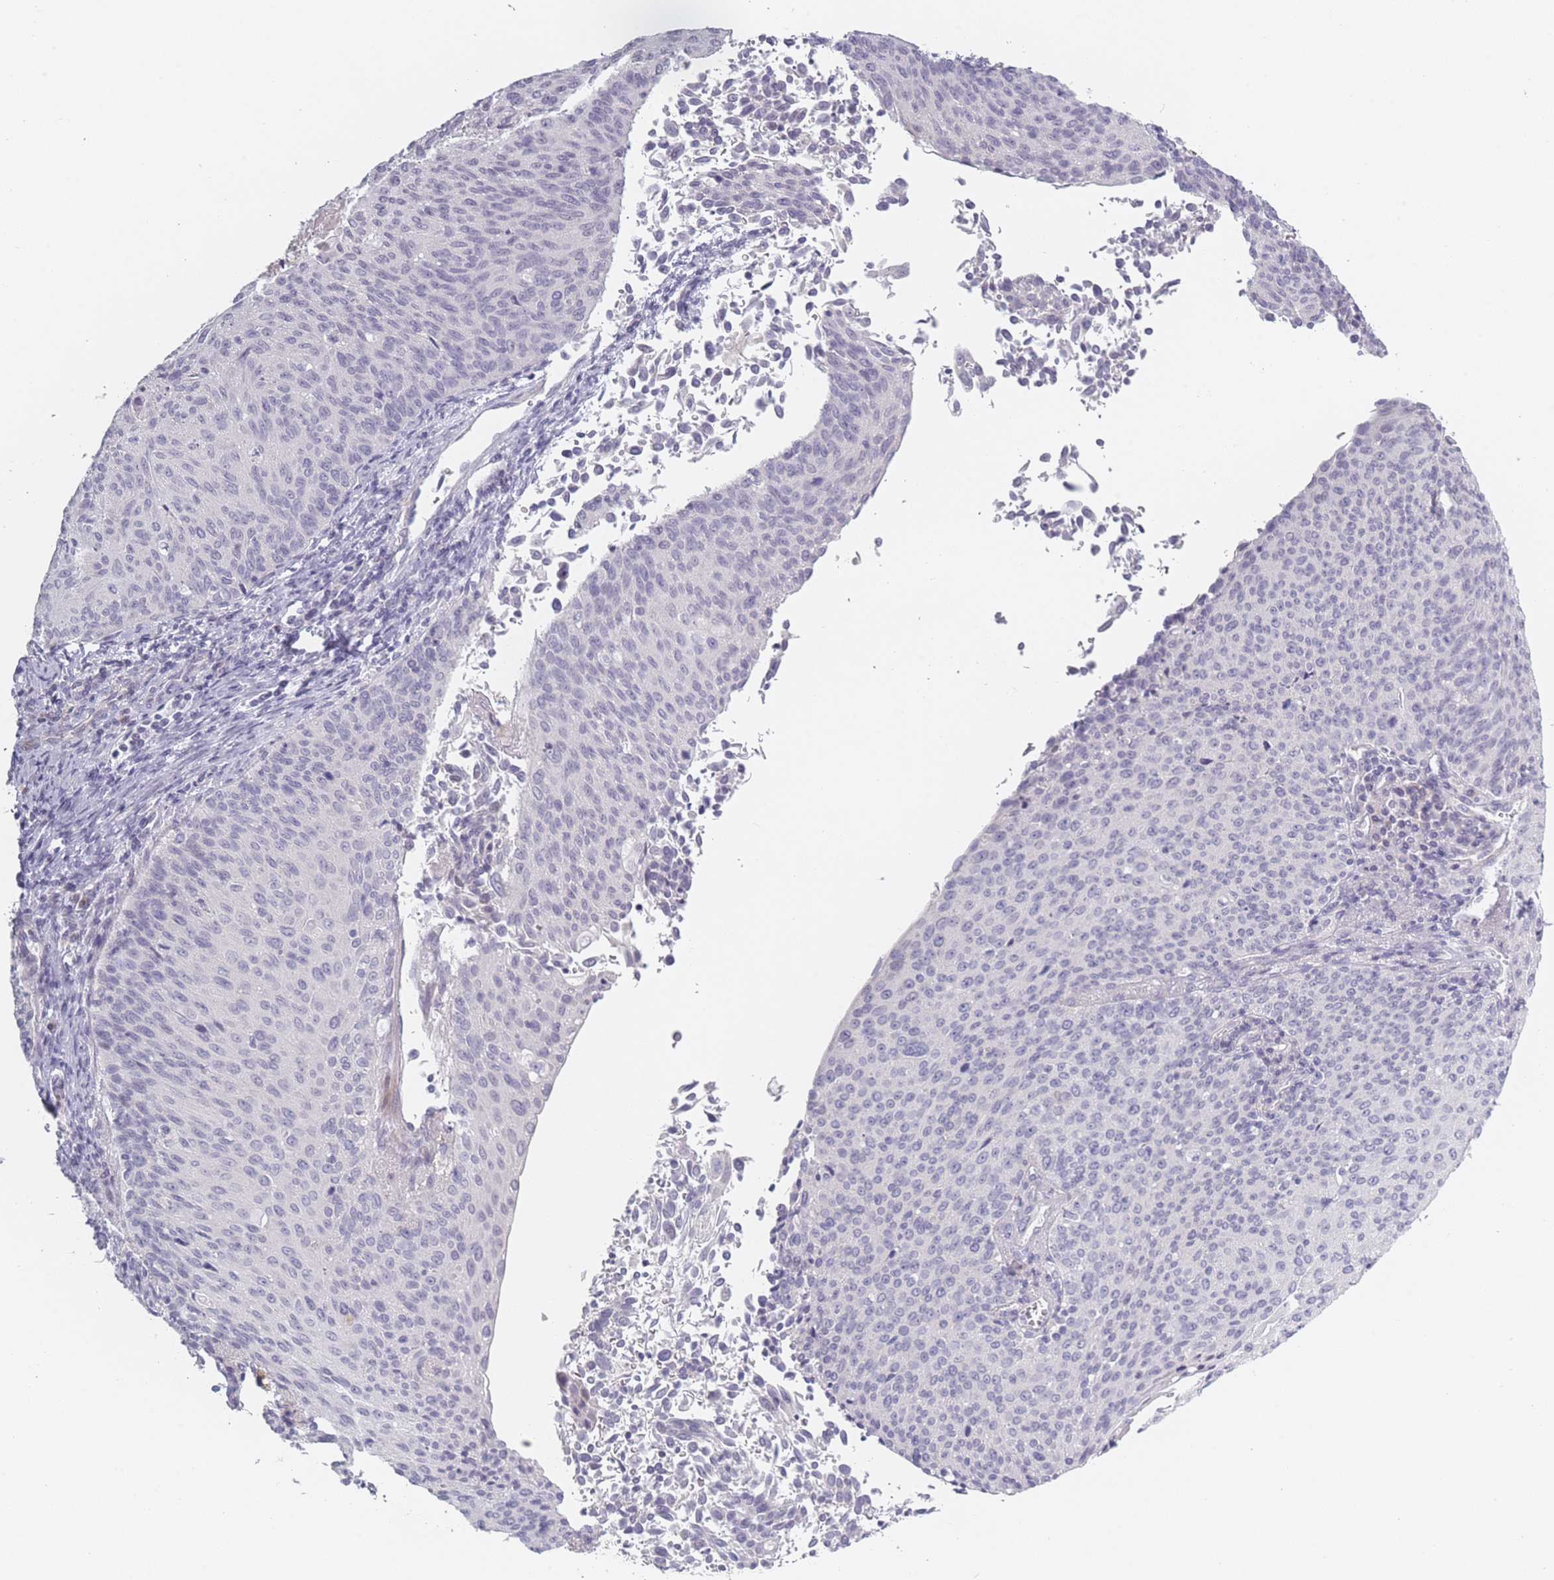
{"staining": {"intensity": "negative", "quantity": "none", "location": "none"}, "tissue": "cervical cancer", "cell_type": "Tumor cells", "image_type": "cancer", "snomed": [{"axis": "morphology", "description": "Squamous cell carcinoma, NOS"}, {"axis": "topography", "description": "Cervix"}], "caption": "Cervical squamous cell carcinoma stained for a protein using immunohistochemistry shows no positivity tumor cells.", "gene": "RASL10B", "patient": {"sex": "female", "age": 55}}